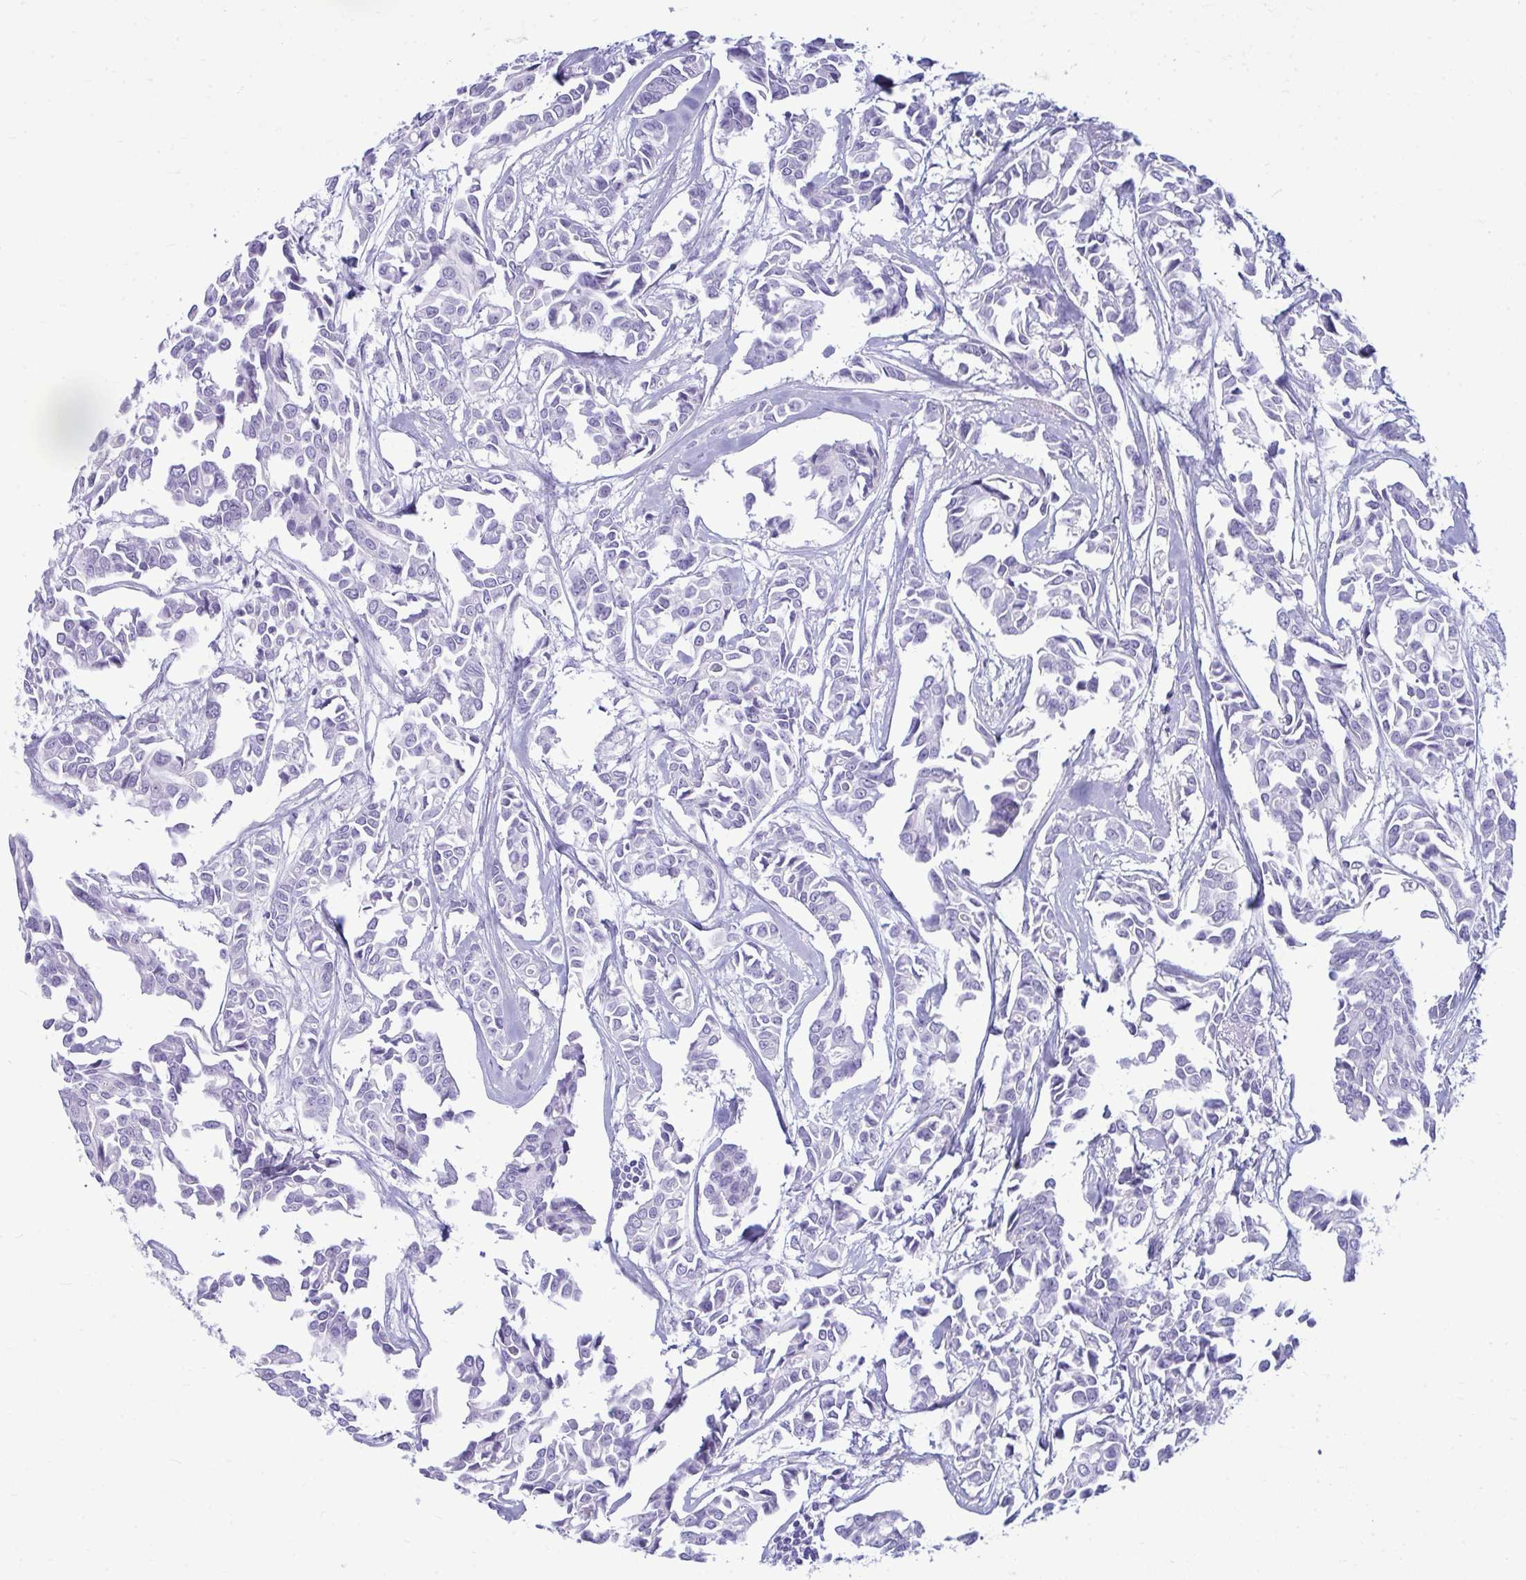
{"staining": {"intensity": "negative", "quantity": "none", "location": "none"}, "tissue": "breast cancer", "cell_type": "Tumor cells", "image_type": "cancer", "snomed": [{"axis": "morphology", "description": "Duct carcinoma"}, {"axis": "topography", "description": "Breast"}], "caption": "Immunohistochemical staining of human invasive ductal carcinoma (breast) demonstrates no significant staining in tumor cells.", "gene": "ANKRD60", "patient": {"sex": "female", "age": 54}}